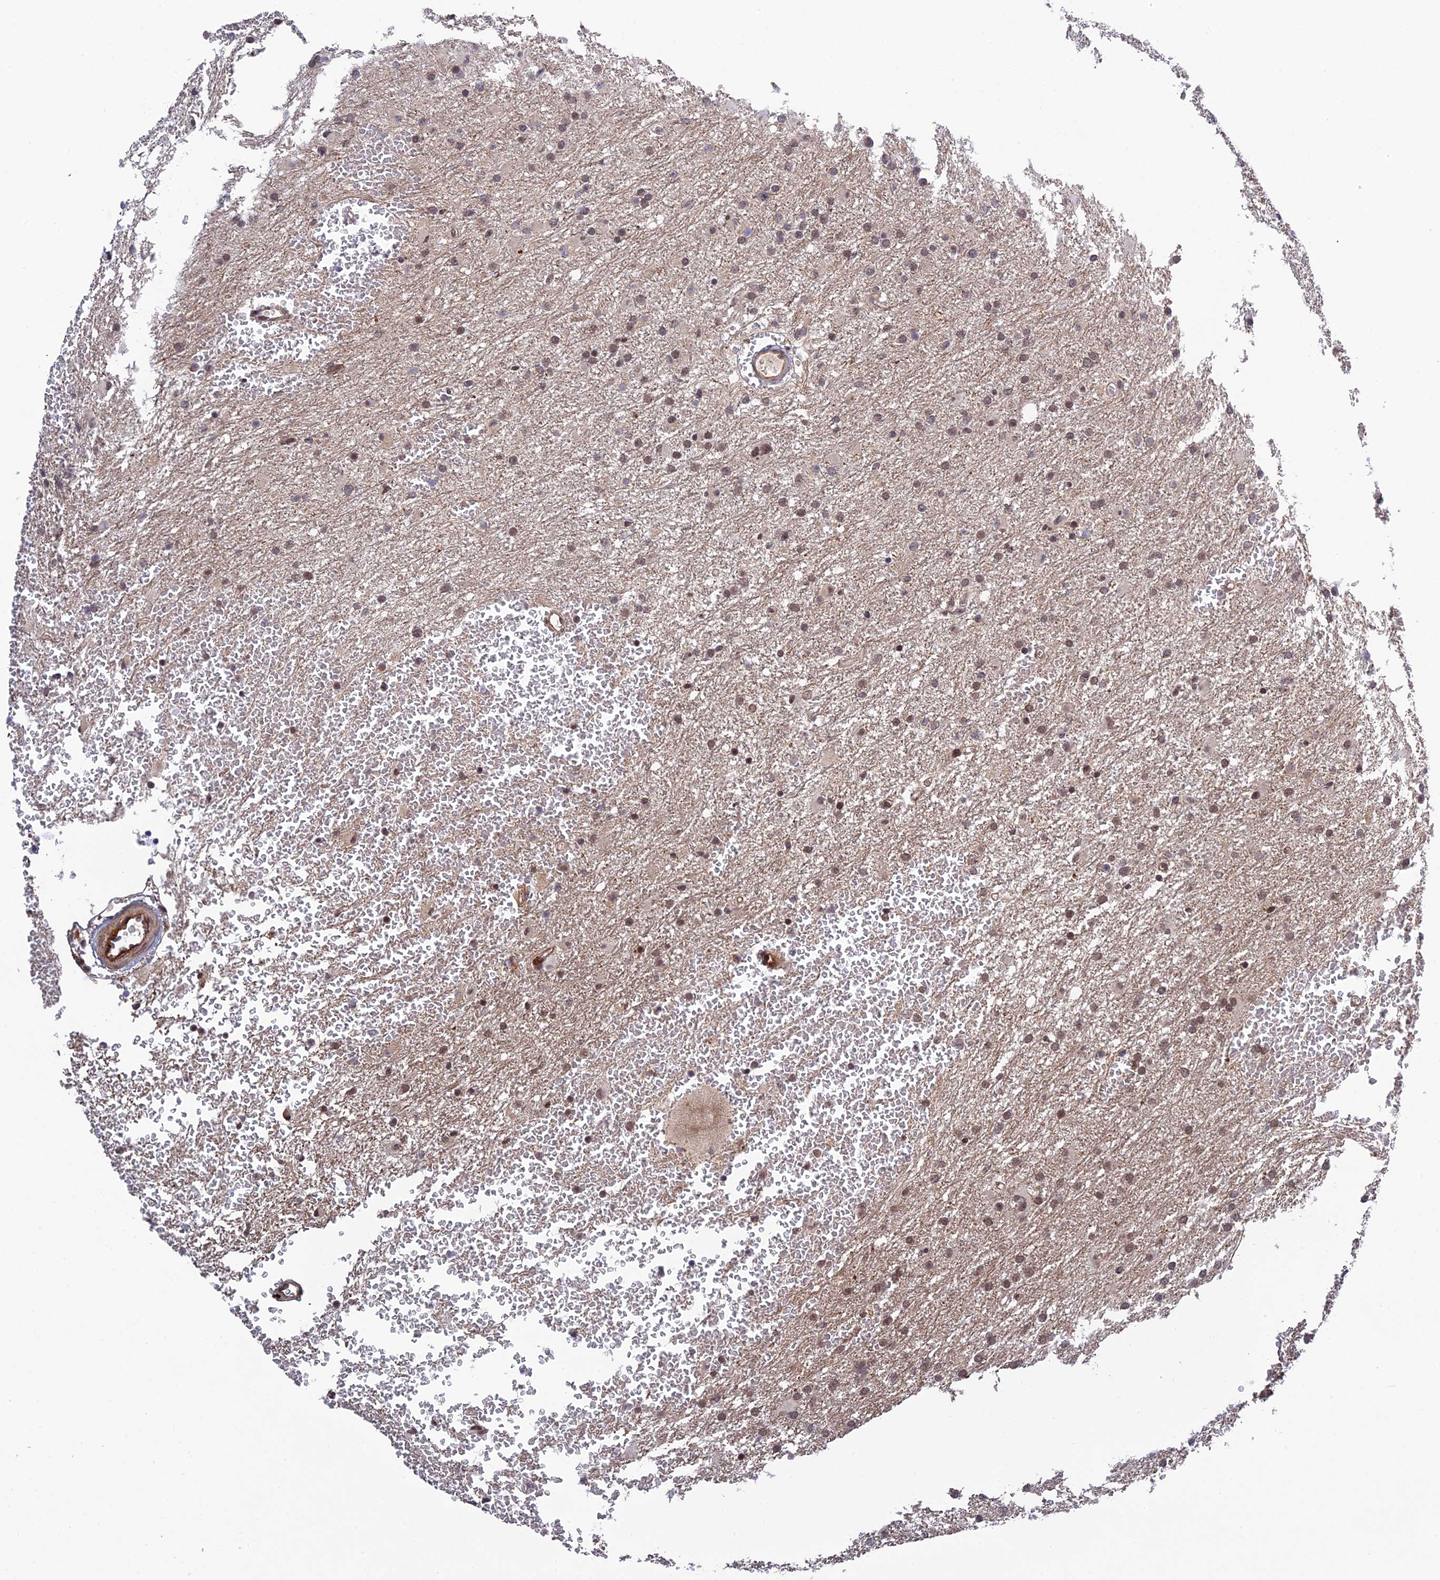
{"staining": {"intensity": "moderate", "quantity": ">75%", "location": "nuclear"}, "tissue": "glioma", "cell_type": "Tumor cells", "image_type": "cancer", "snomed": [{"axis": "morphology", "description": "Glioma, malignant, High grade"}, {"axis": "topography", "description": "Cerebral cortex"}], "caption": "Glioma tissue shows moderate nuclear expression in approximately >75% of tumor cells, visualized by immunohistochemistry. (brown staining indicates protein expression, while blue staining denotes nuclei).", "gene": "REXO1", "patient": {"sex": "female", "age": 36}}